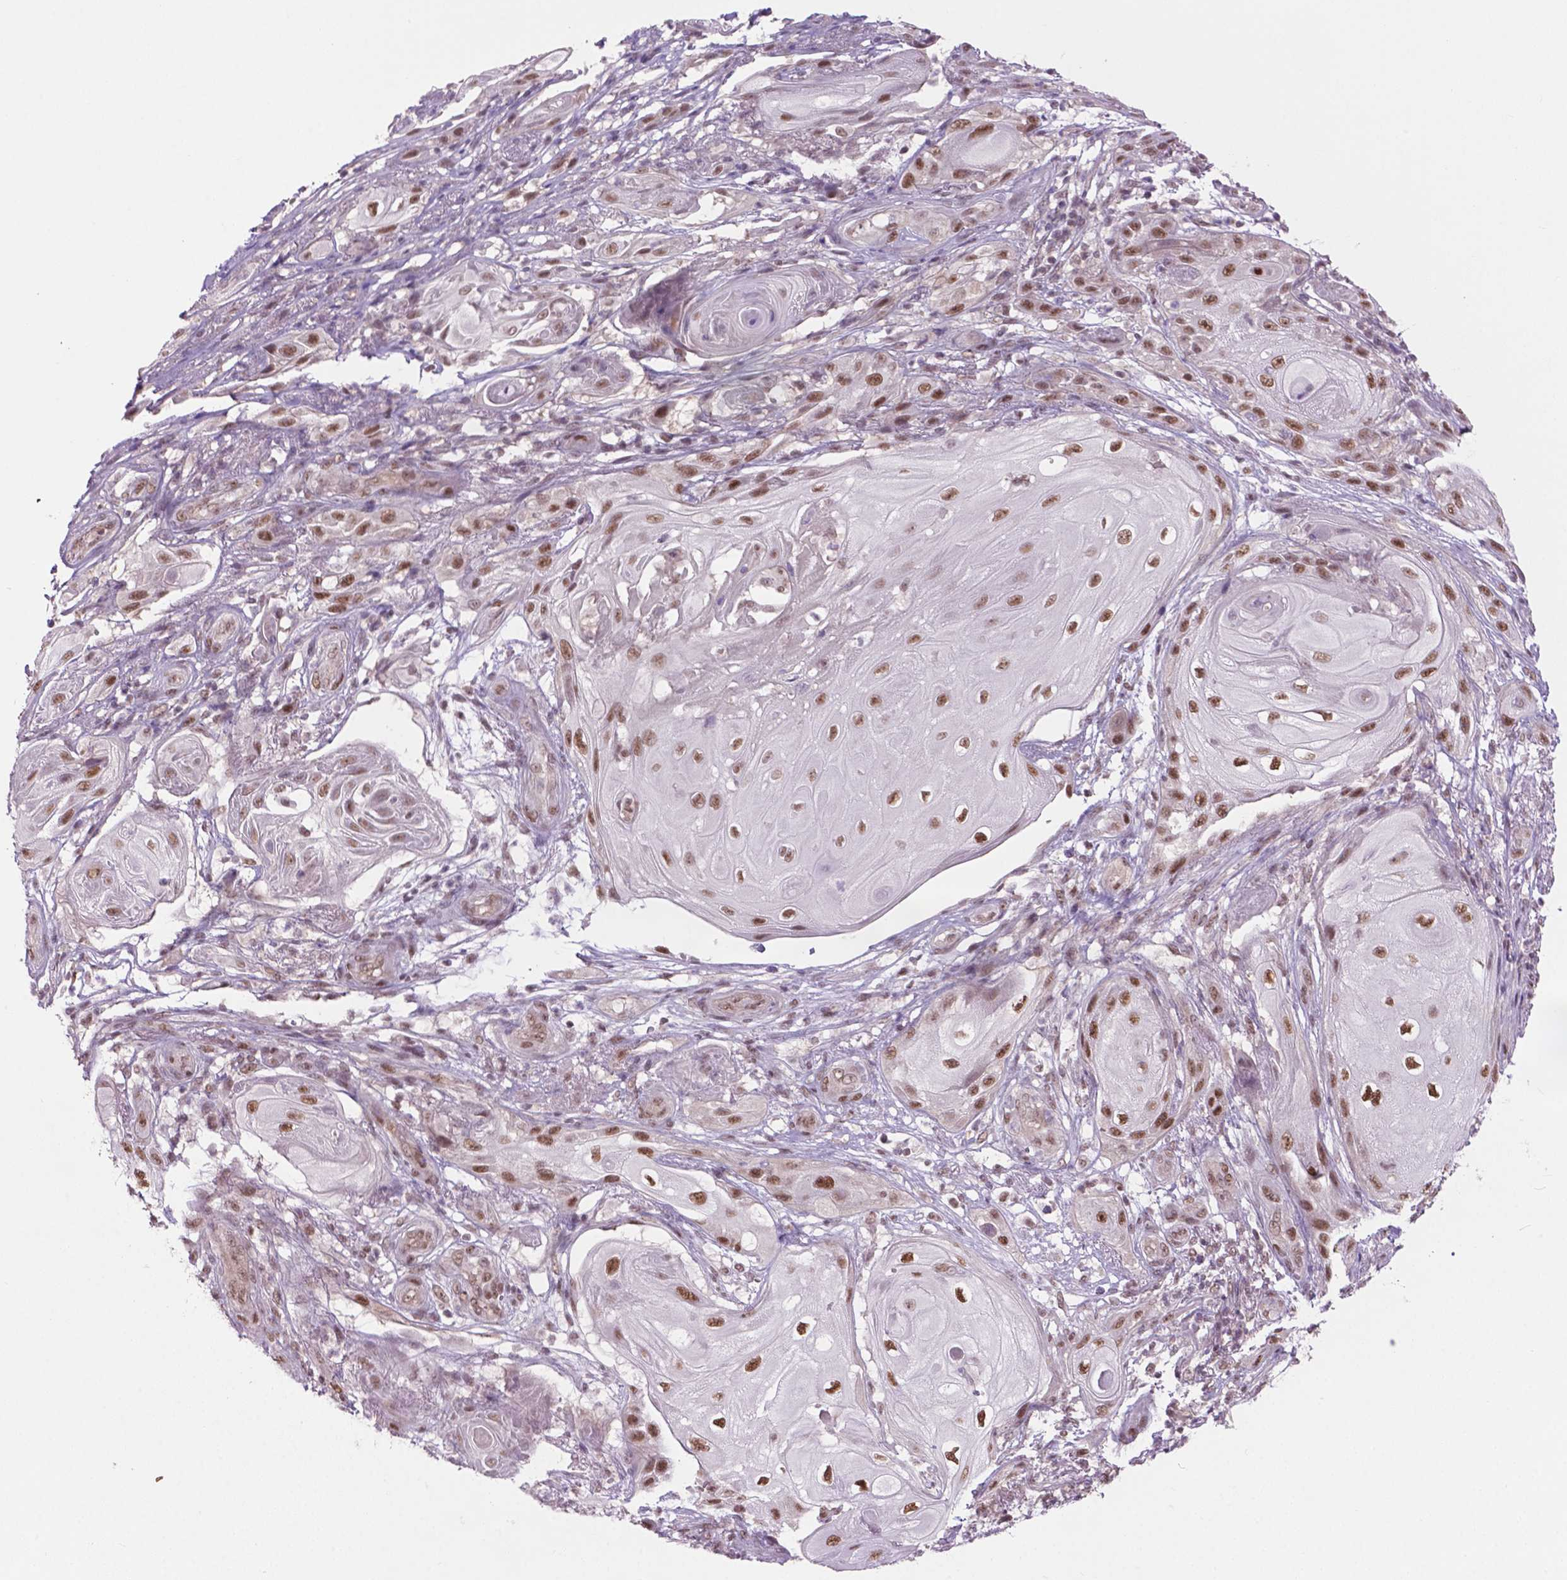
{"staining": {"intensity": "moderate", "quantity": ">75%", "location": "nuclear"}, "tissue": "skin cancer", "cell_type": "Tumor cells", "image_type": "cancer", "snomed": [{"axis": "morphology", "description": "Squamous cell carcinoma, NOS"}, {"axis": "topography", "description": "Skin"}], "caption": "Protein analysis of skin cancer (squamous cell carcinoma) tissue displays moderate nuclear expression in about >75% of tumor cells. Nuclei are stained in blue.", "gene": "PHAX", "patient": {"sex": "male", "age": 62}}